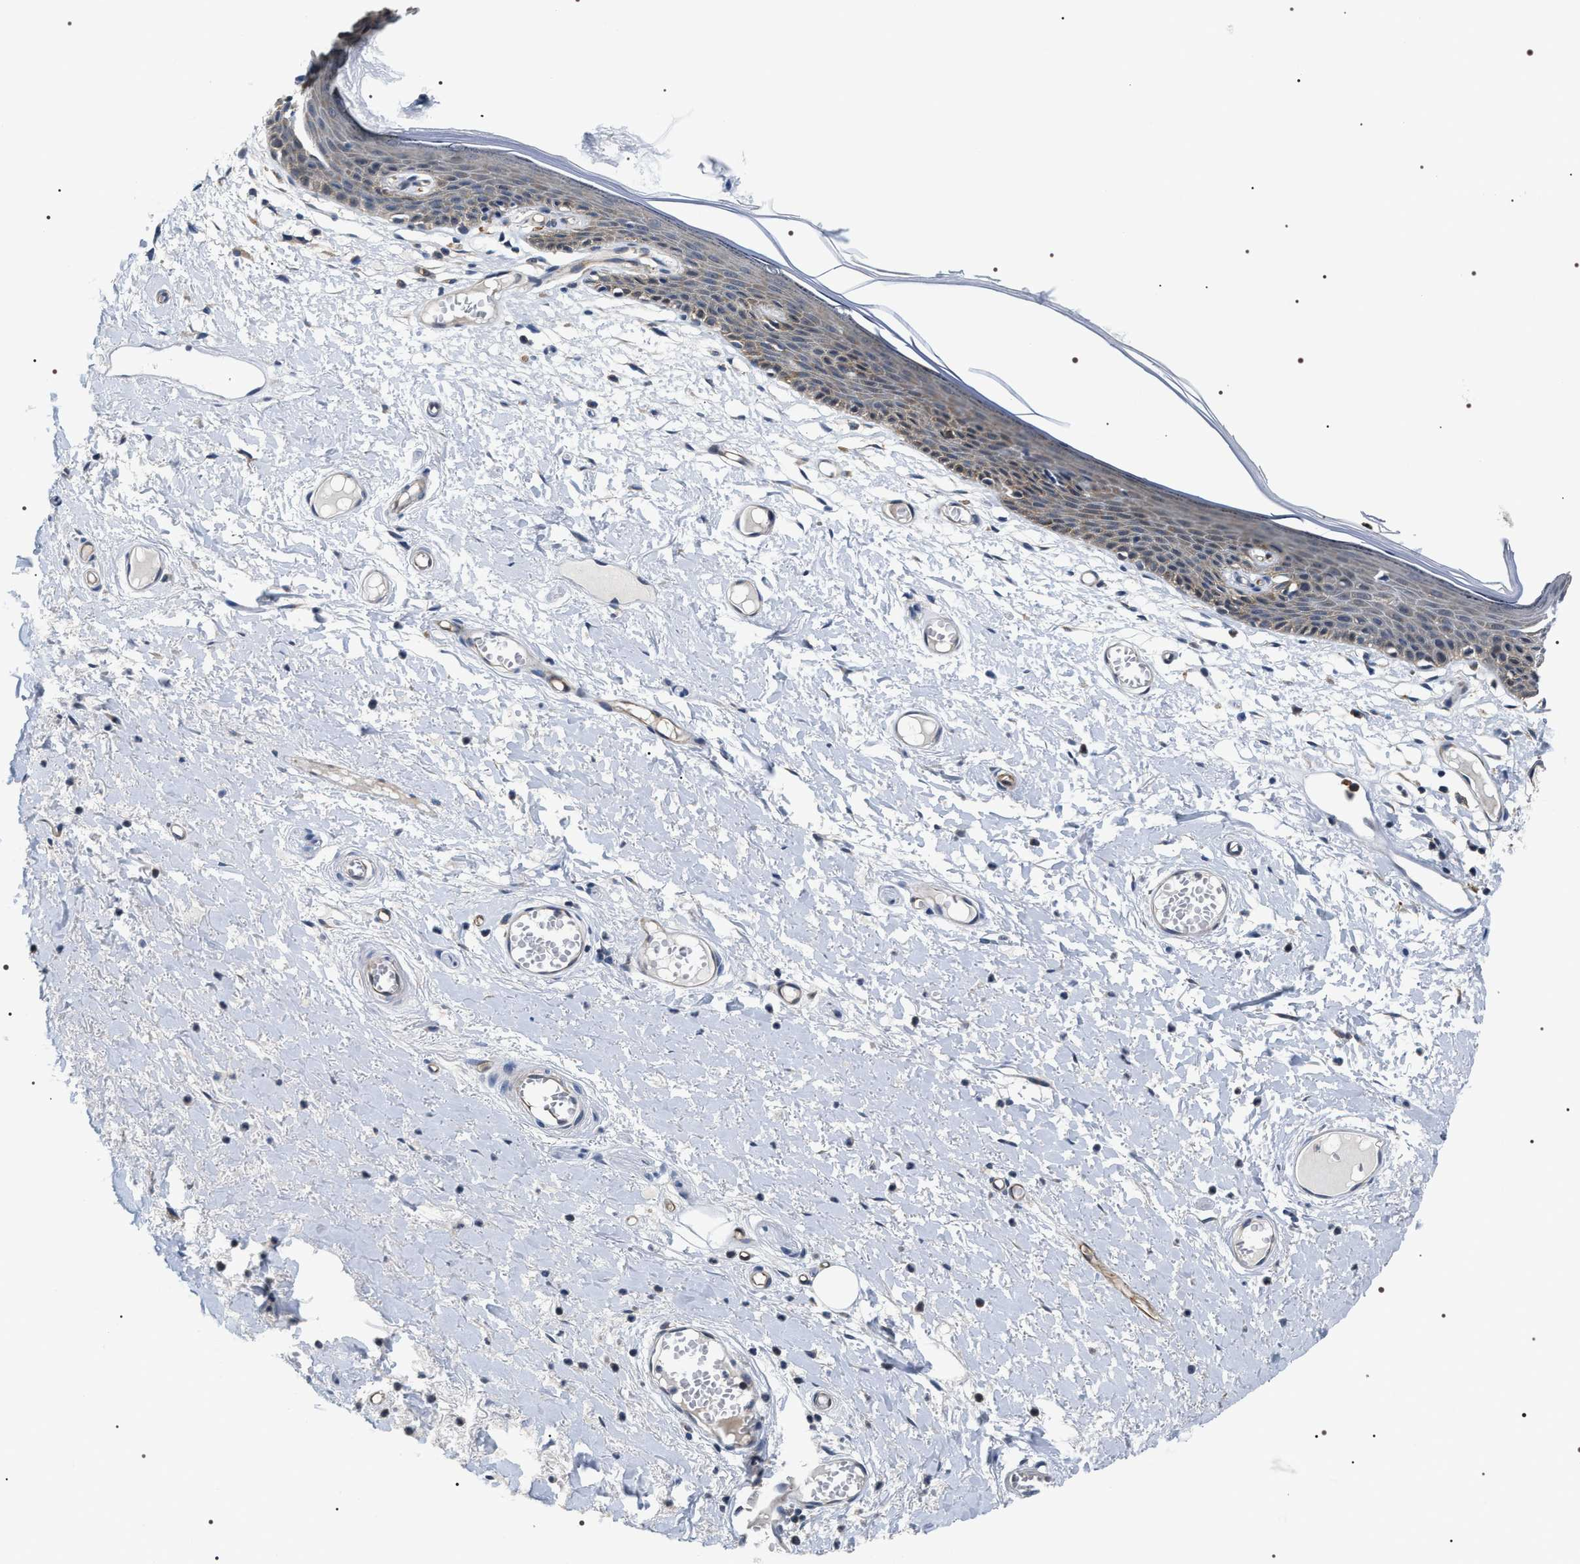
{"staining": {"intensity": "weak", "quantity": "25%-75%", "location": "cytoplasmic/membranous"}, "tissue": "skin", "cell_type": "Epidermal cells", "image_type": "normal", "snomed": [{"axis": "morphology", "description": "Normal tissue, NOS"}, {"axis": "topography", "description": "Vulva"}], "caption": "Immunohistochemical staining of benign skin displays 25%-75% levels of weak cytoplasmic/membranous protein positivity in approximately 25%-75% of epidermal cells.", "gene": "PKD1L1", "patient": {"sex": "female", "age": 54}}